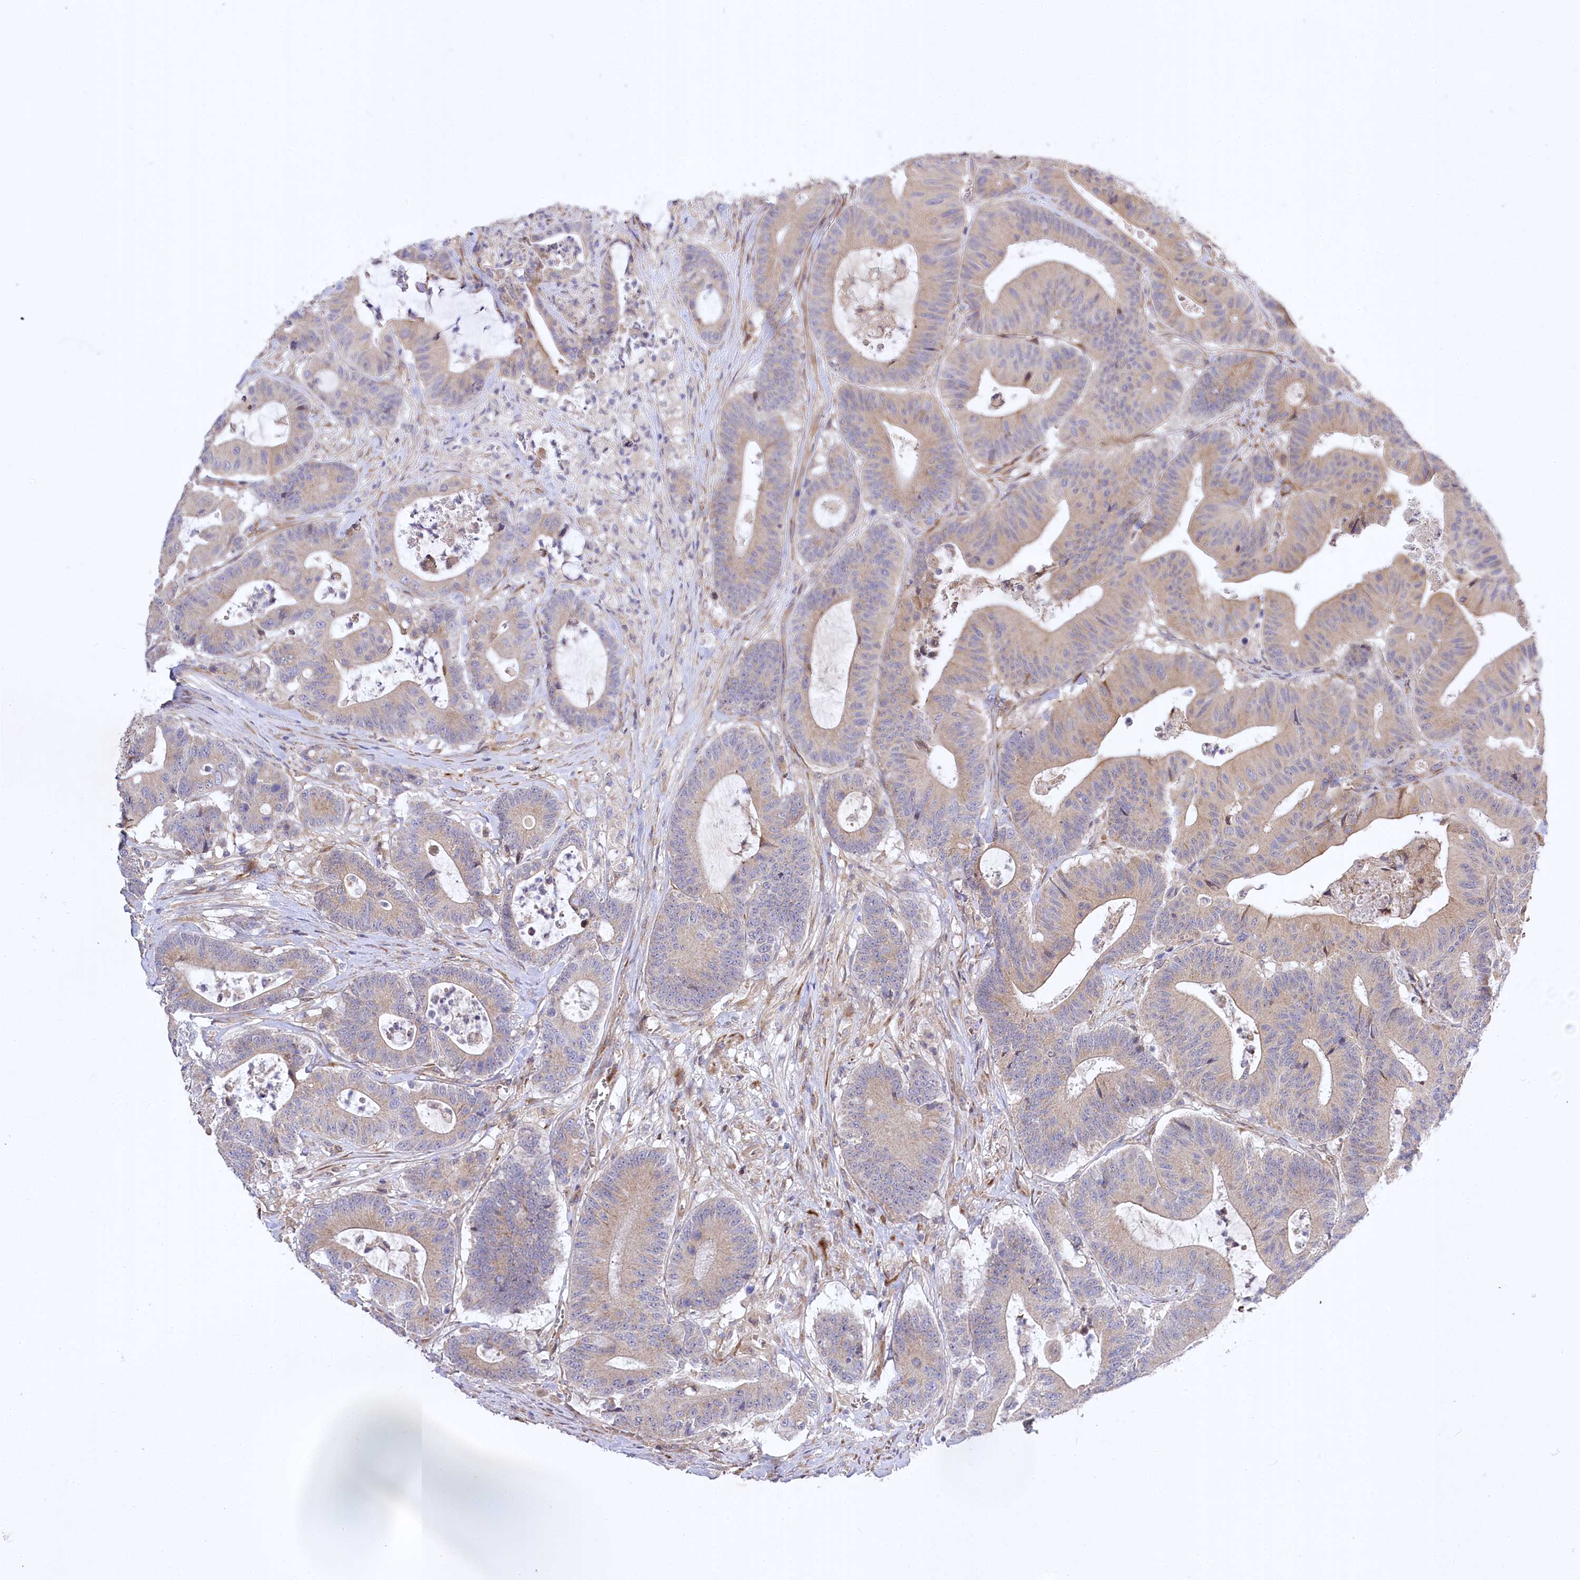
{"staining": {"intensity": "weak", "quantity": ">75%", "location": "cytoplasmic/membranous"}, "tissue": "colorectal cancer", "cell_type": "Tumor cells", "image_type": "cancer", "snomed": [{"axis": "morphology", "description": "Adenocarcinoma, NOS"}, {"axis": "topography", "description": "Colon"}], "caption": "High-power microscopy captured an immunohistochemistry (IHC) micrograph of adenocarcinoma (colorectal), revealing weak cytoplasmic/membranous expression in approximately >75% of tumor cells.", "gene": "TRUB1", "patient": {"sex": "female", "age": 84}}